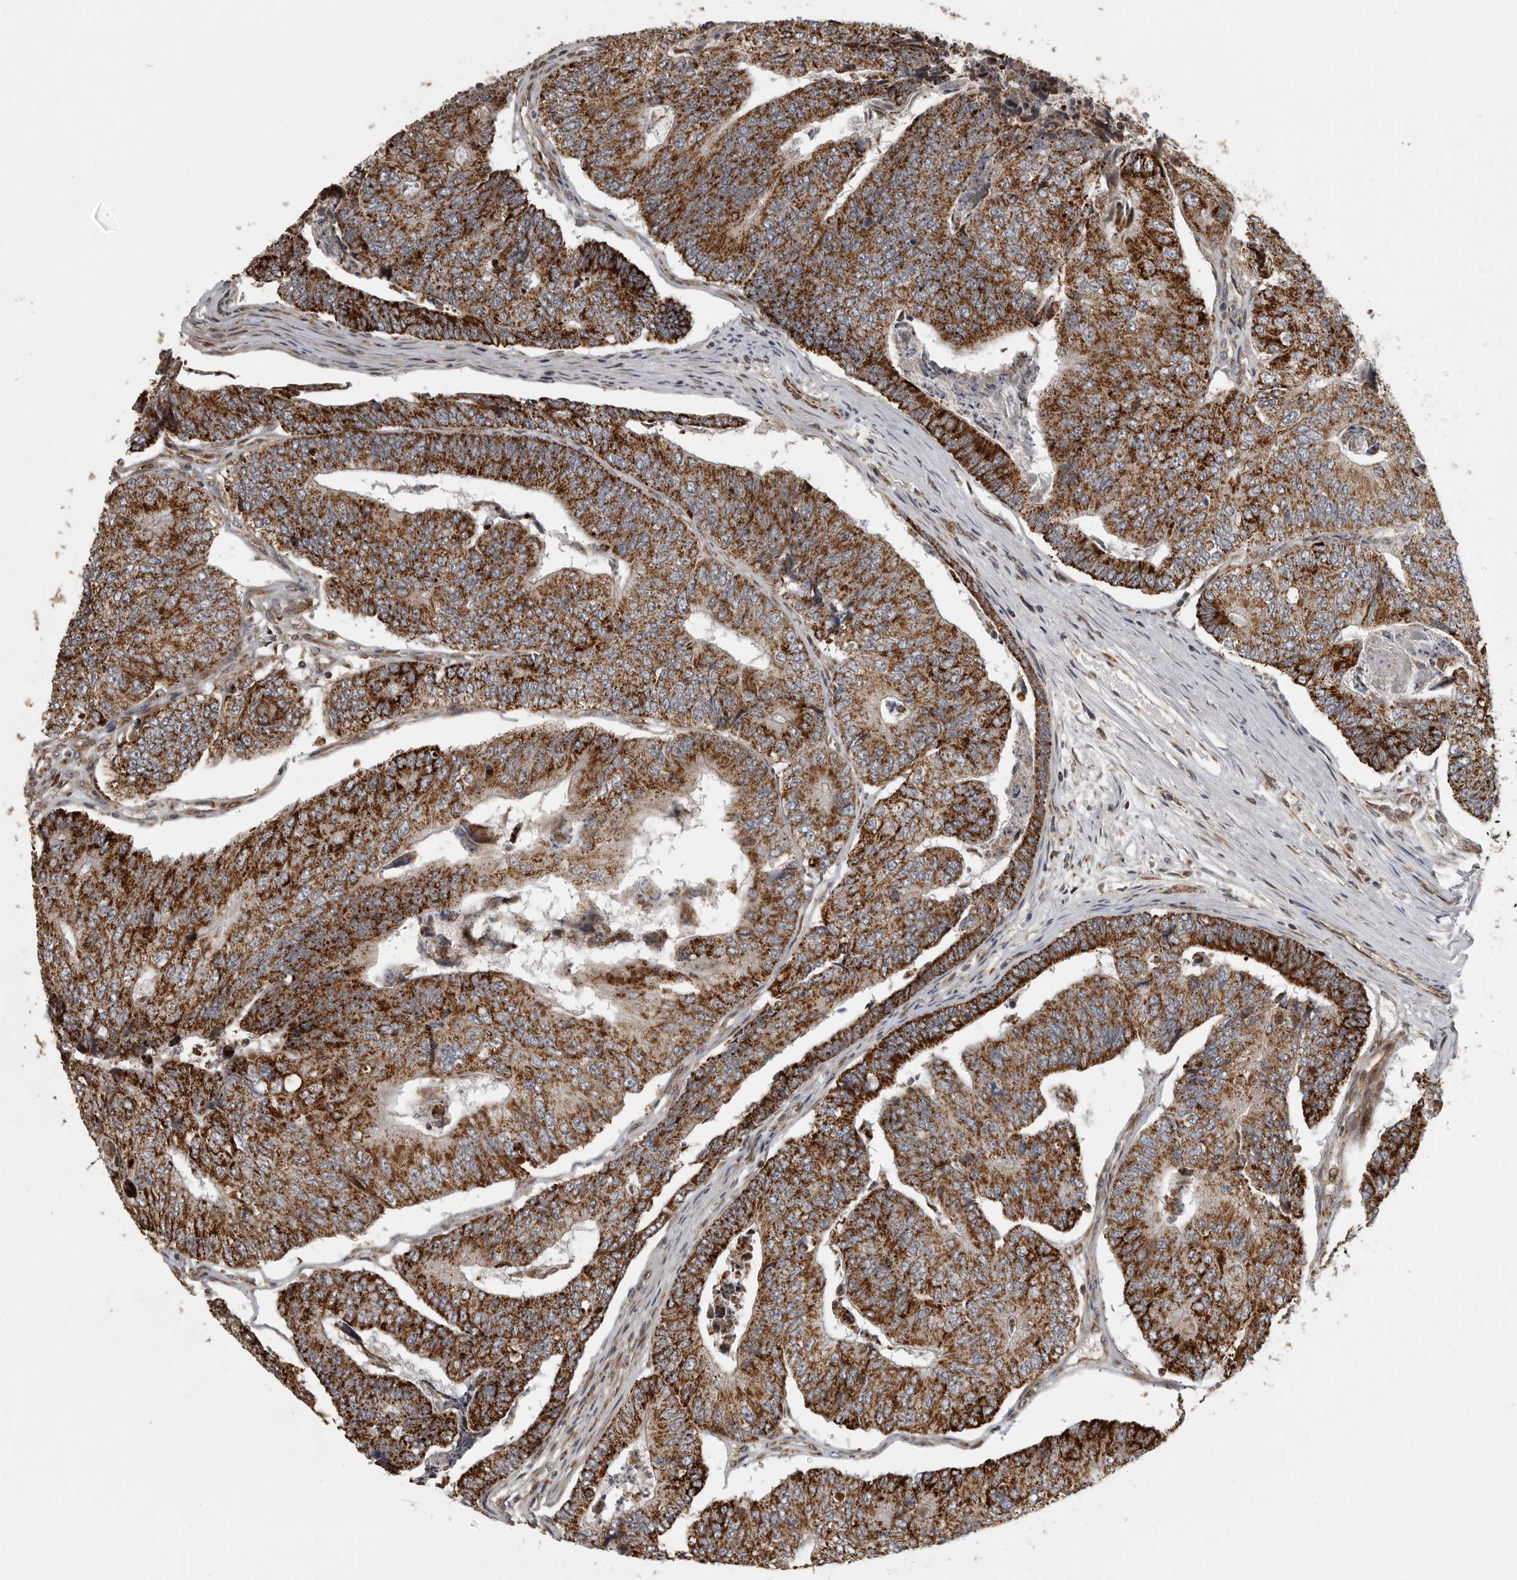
{"staining": {"intensity": "strong", "quantity": ">75%", "location": "cytoplasmic/membranous"}, "tissue": "colorectal cancer", "cell_type": "Tumor cells", "image_type": "cancer", "snomed": [{"axis": "morphology", "description": "Adenocarcinoma, NOS"}, {"axis": "topography", "description": "Colon"}], "caption": "Adenocarcinoma (colorectal) stained with DAB IHC demonstrates high levels of strong cytoplasmic/membranous expression in approximately >75% of tumor cells.", "gene": "NARS2", "patient": {"sex": "female", "age": 67}}